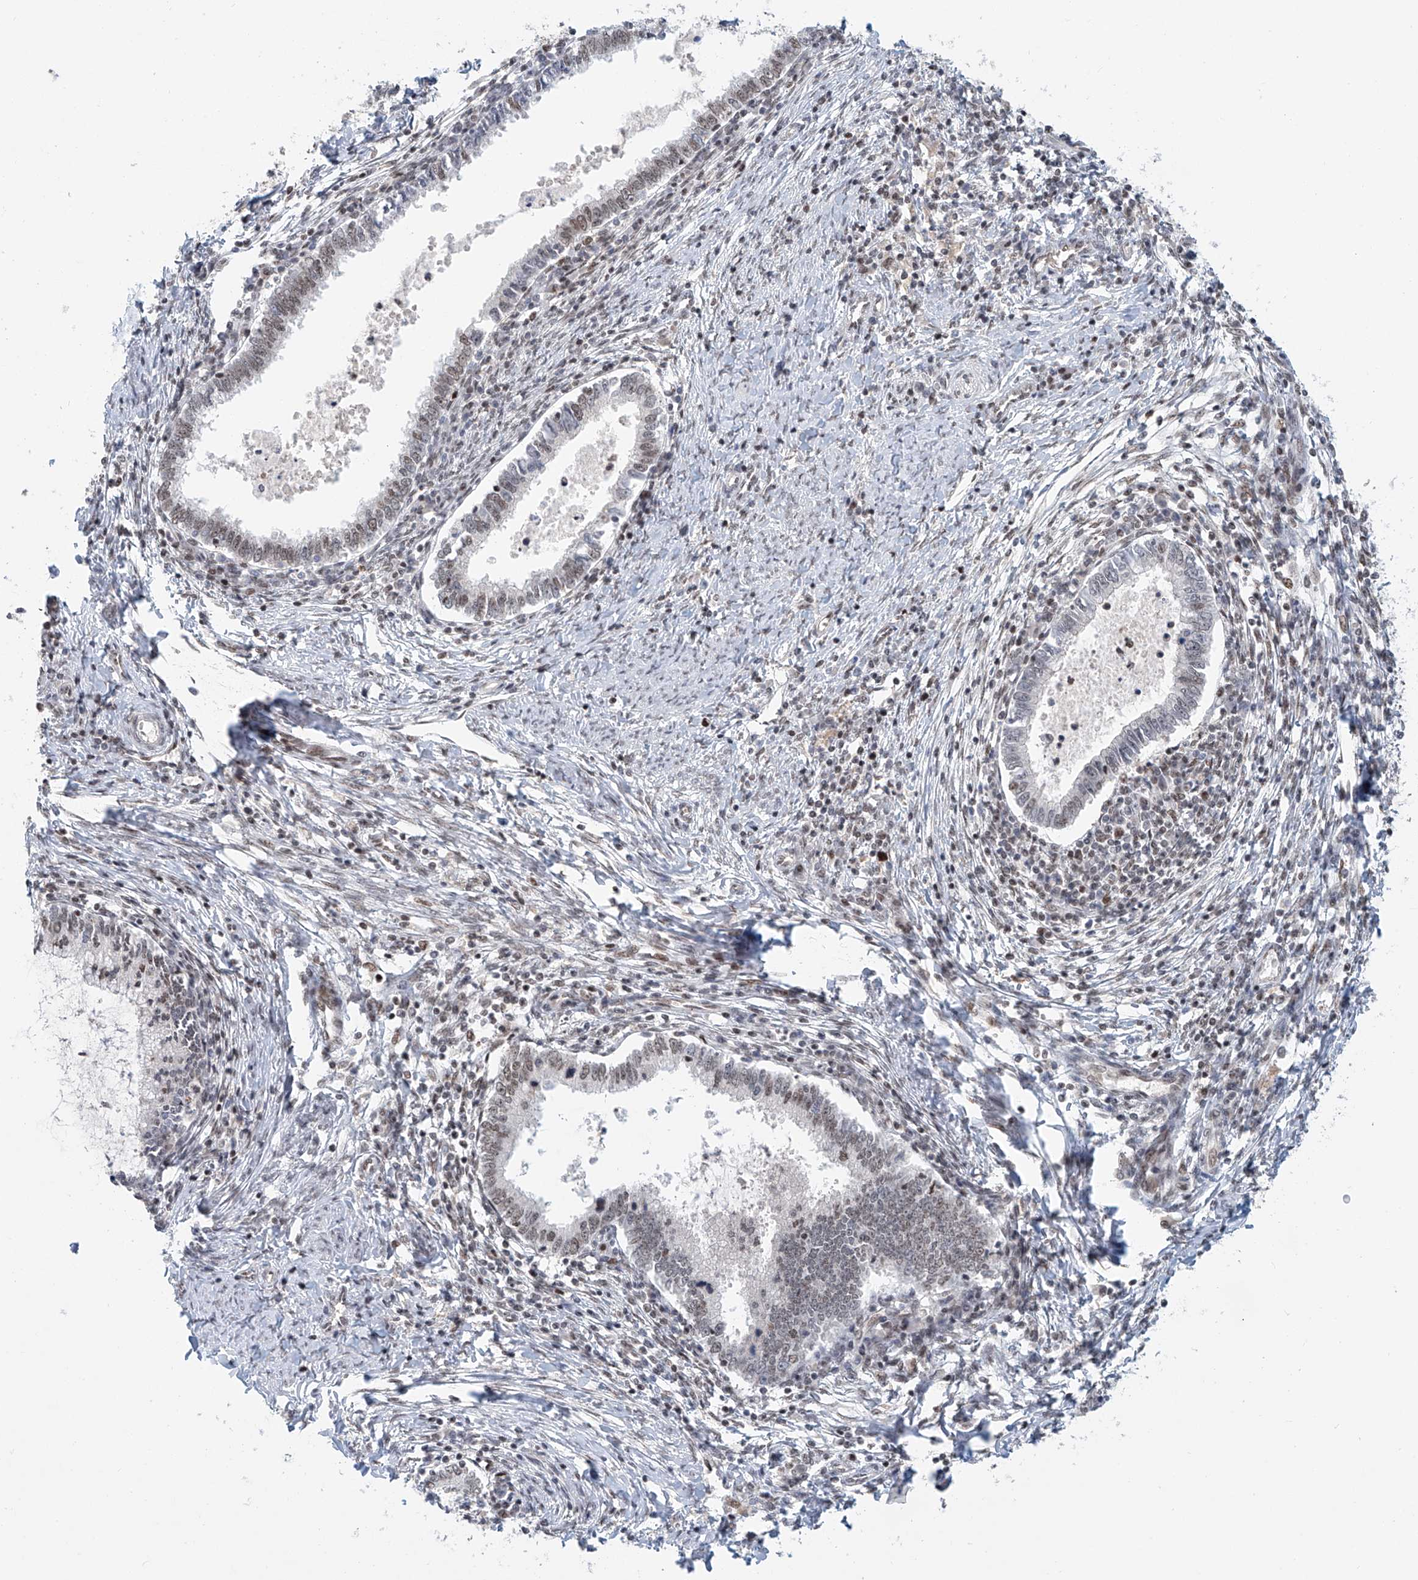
{"staining": {"intensity": "moderate", "quantity": "25%-75%", "location": "nuclear"}, "tissue": "cervical cancer", "cell_type": "Tumor cells", "image_type": "cancer", "snomed": [{"axis": "morphology", "description": "Adenocarcinoma, NOS"}, {"axis": "topography", "description": "Cervix"}], "caption": "Cervical cancer tissue demonstrates moderate nuclear positivity in approximately 25%-75% of tumor cells", "gene": "ZNF470", "patient": {"sex": "female", "age": 36}}